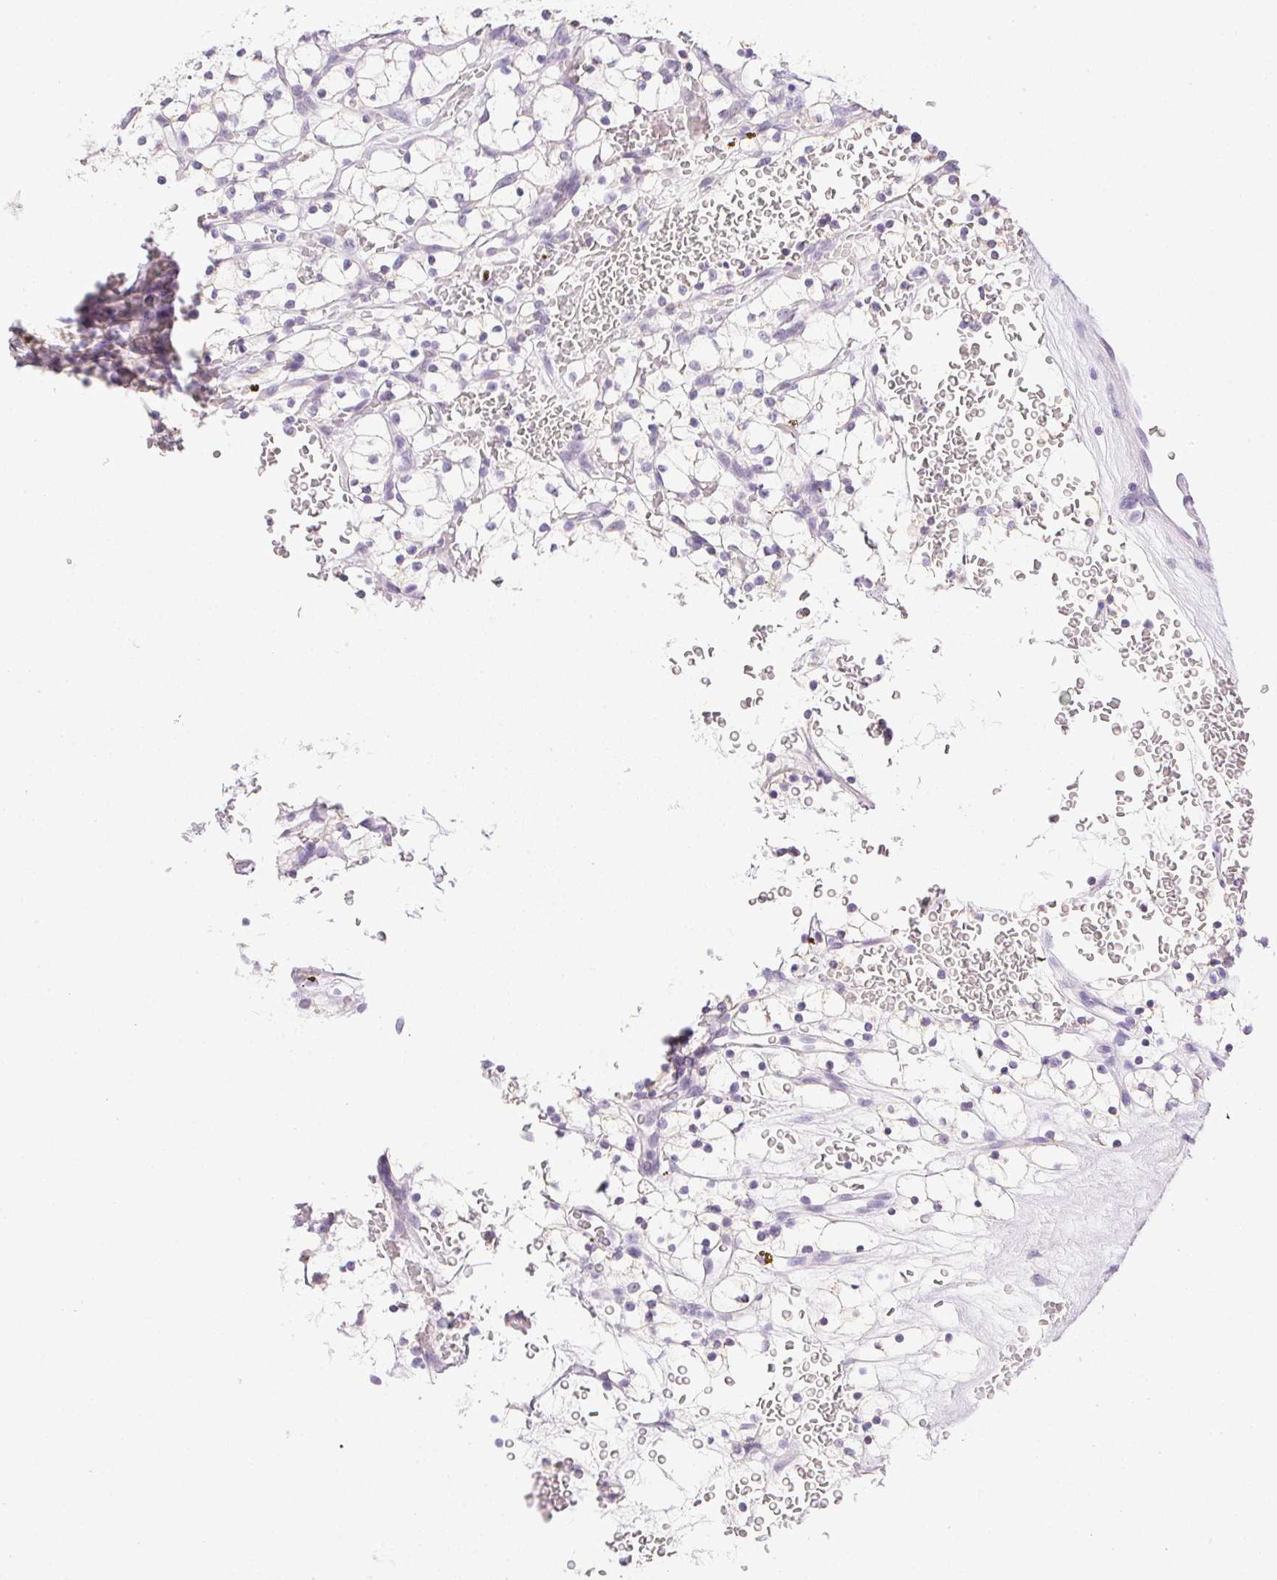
{"staining": {"intensity": "negative", "quantity": "none", "location": "none"}, "tissue": "renal cancer", "cell_type": "Tumor cells", "image_type": "cancer", "snomed": [{"axis": "morphology", "description": "Adenocarcinoma, NOS"}, {"axis": "topography", "description": "Kidney"}], "caption": "Tumor cells are negative for brown protein staining in renal cancer. The staining was performed using DAB to visualize the protein expression in brown, while the nuclei were stained in blue with hematoxylin (Magnification: 20x).", "gene": "PRL", "patient": {"sex": "female", "age": 64}}